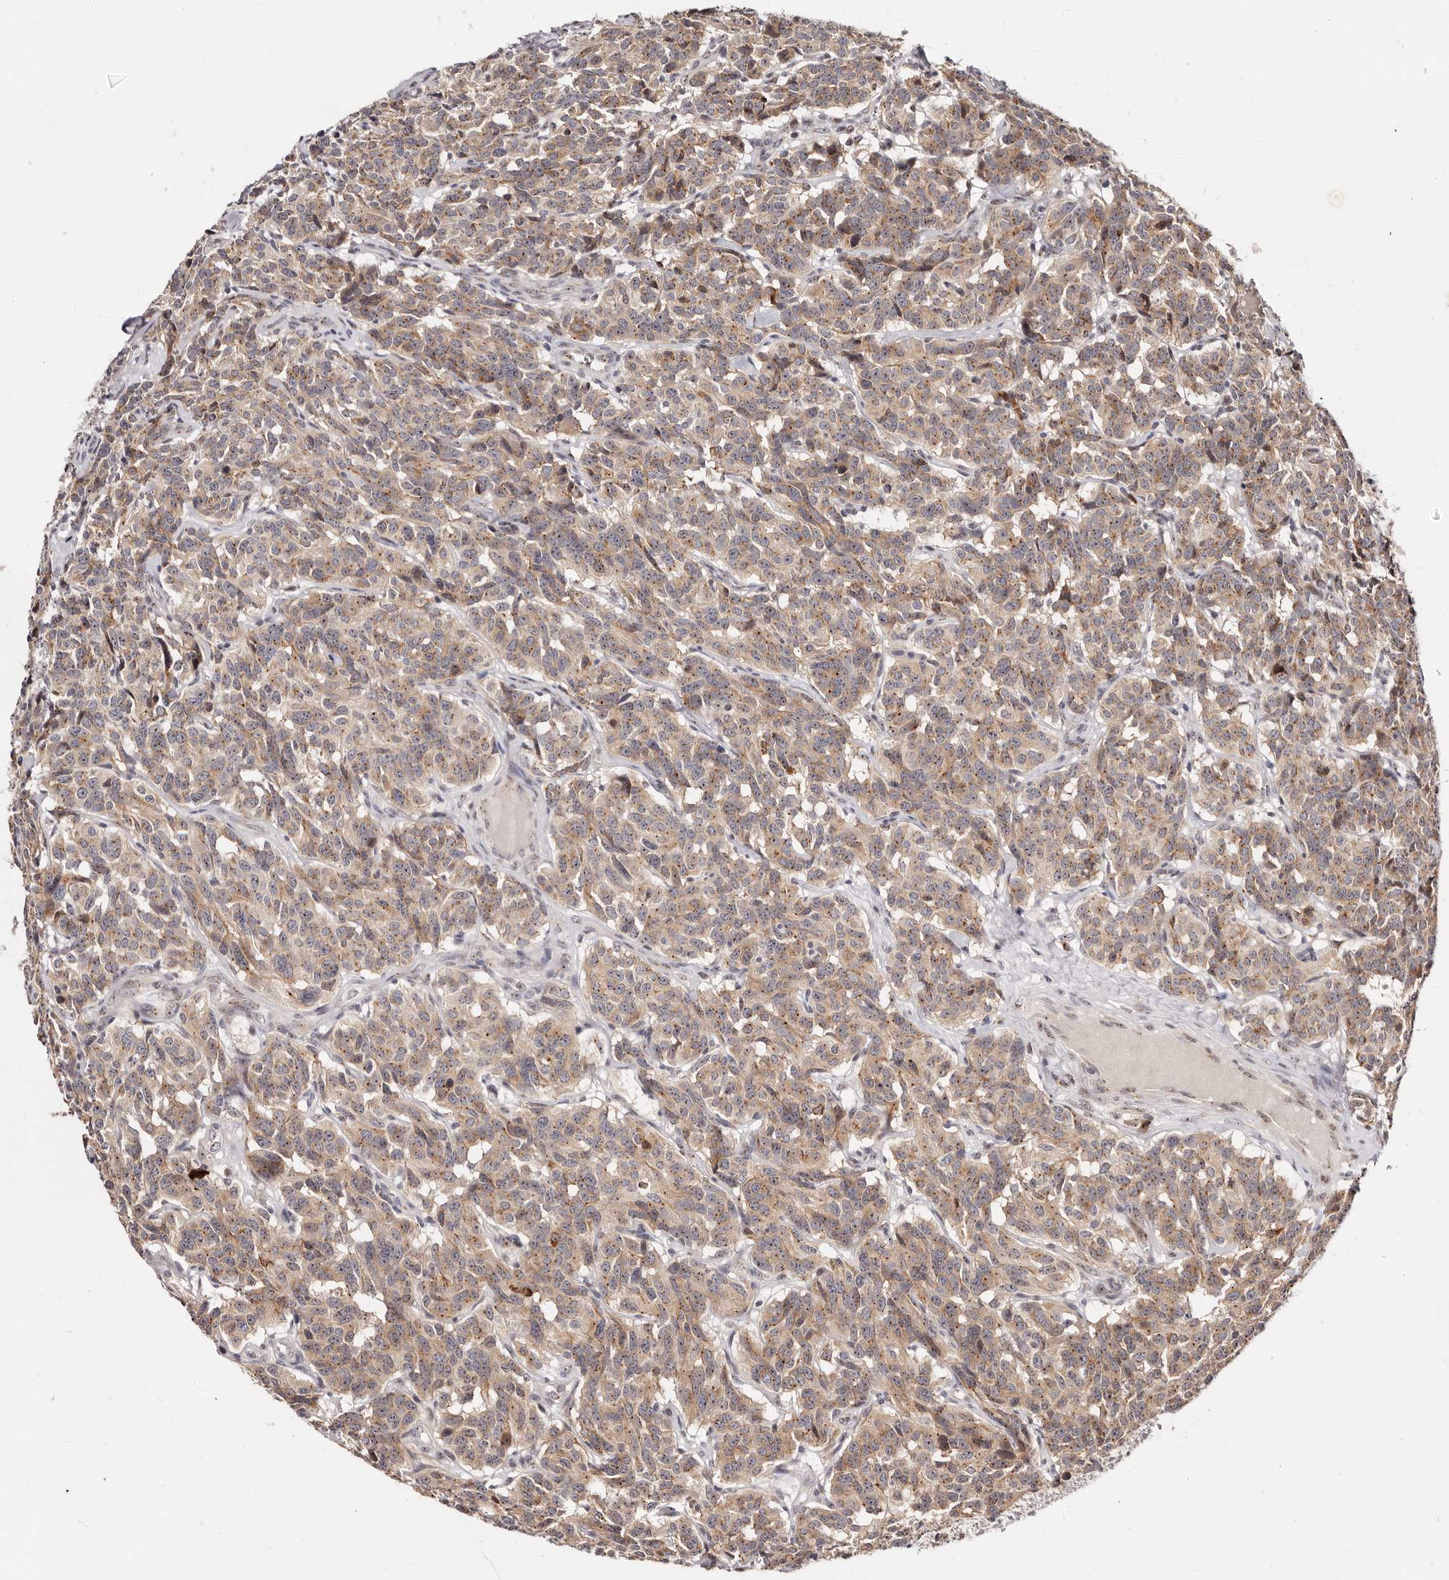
{"staining": {"intensity": "moderate", "quantity": ">75%", "location": "cytoplasmic/membranous,nuclear"}, "tissue": "carcinoid", "cell_type": "Tumor cells", "image_type": "cancer", "snomed": [{"axis": "morphology", "description": "Carcinoid, malignant, NOS"}, {"axis": "topography", "description": "Lung"}], "caption": "Human carcinoid stained for a protein (brown) reveals moderate cytoplasmic/membranous and nuclear positive positivity in approximately >75% of tumor cells.", "gene": "APOL6", "patient": {"sex": "female", "age": 46}}